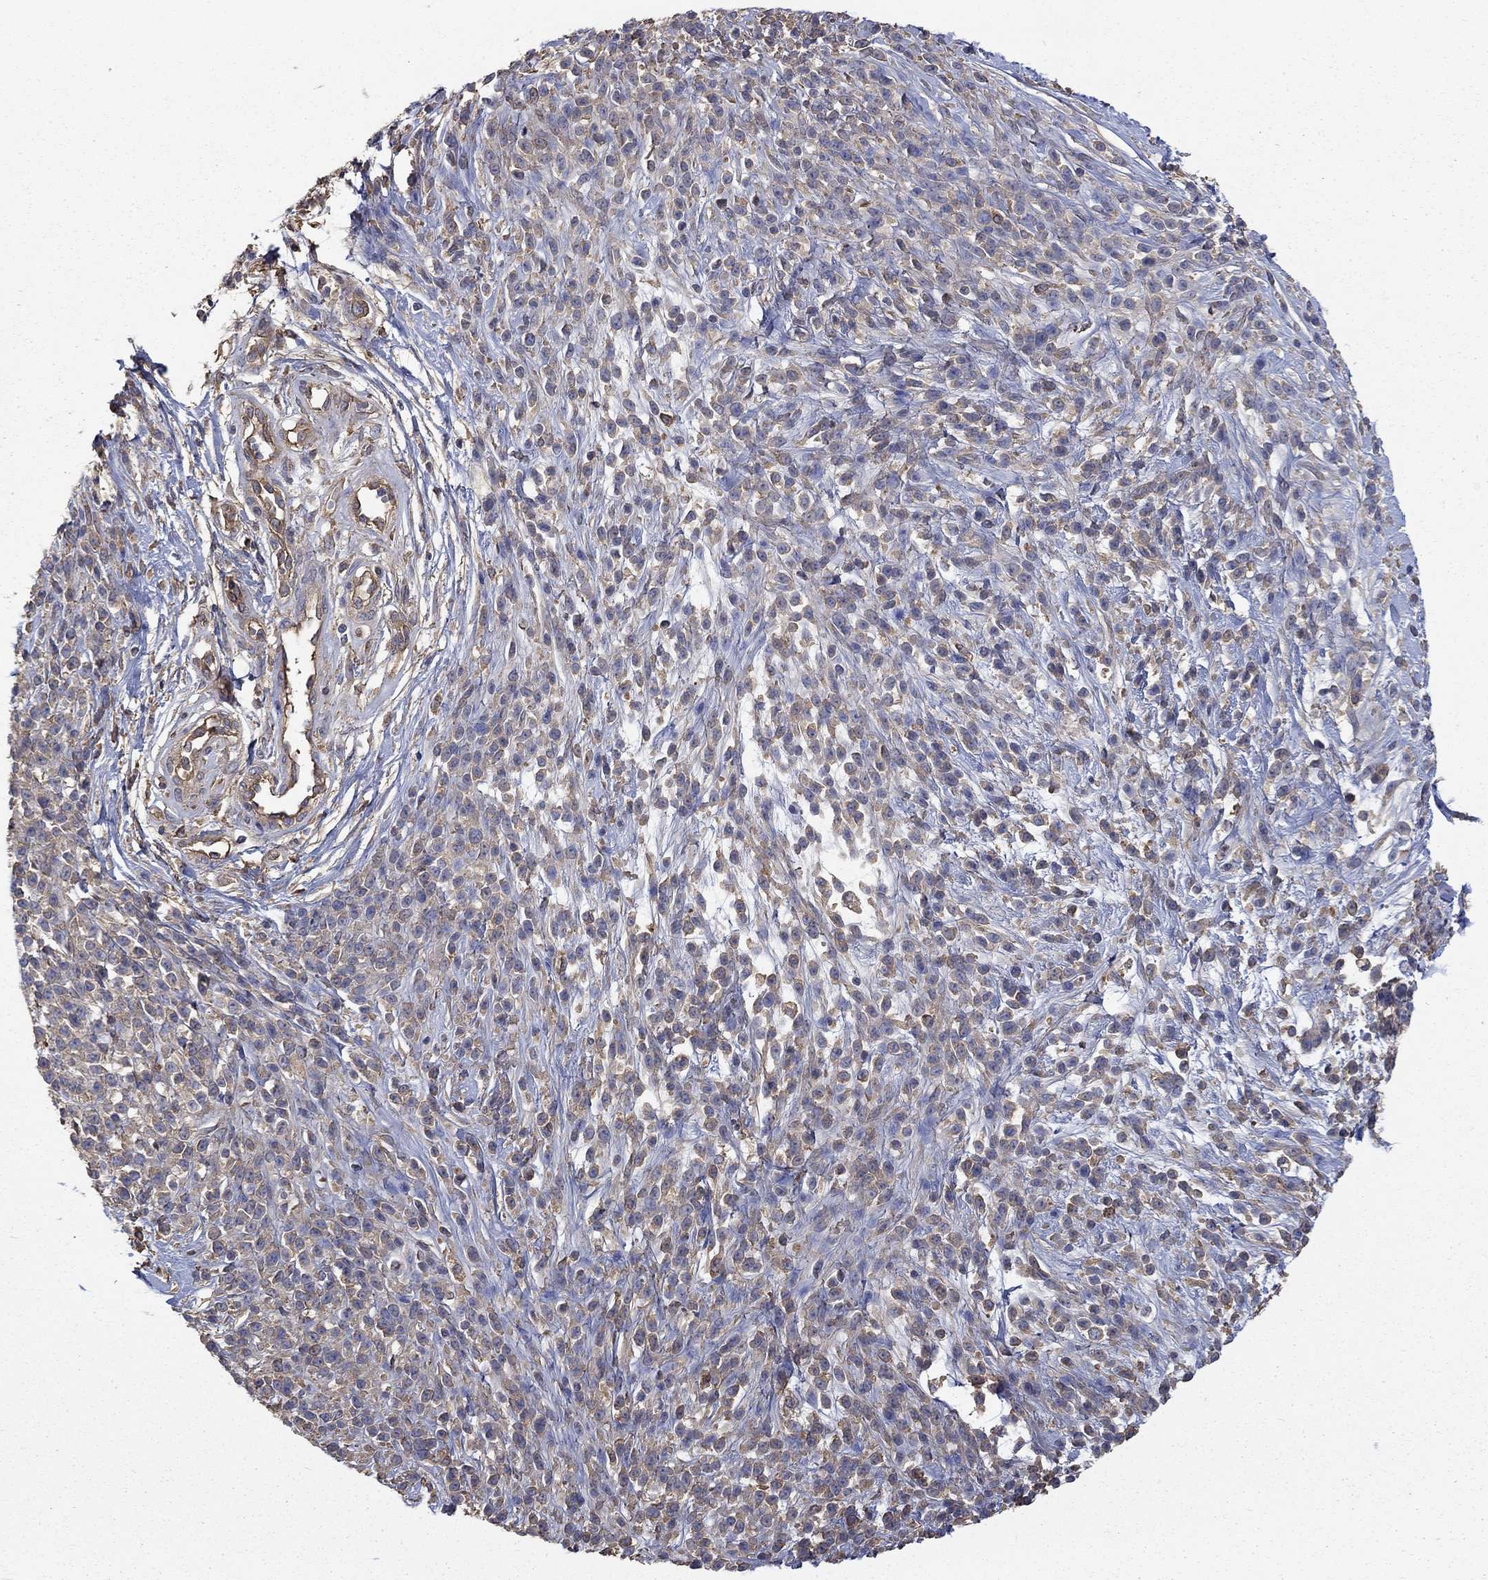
{"staining": {"intensity": "weak", "quantity": ">75%", "location": "cytoplasmic/membranous"}, "tissue": "melanoma", "cell_type": "Tumor cells", "image_type": "cancer", "snomed": [{"axis": "morphology", "description": "Malignant melanoma, NOS"}, {"axis": "topography", "description": "Skin"}, {"axis": "topography", "description": "Skin of trunk"}], "caption": "The micrograph displays a brown stain indicating the presence of a protein in the cytoplasmic/membranous of tumor cells in malignant melanoma. (DAB IHC with brightfield microscopy, high magnification).", "gene": "DPYSL2", "patient": {"sex": "male", "age": 74}}